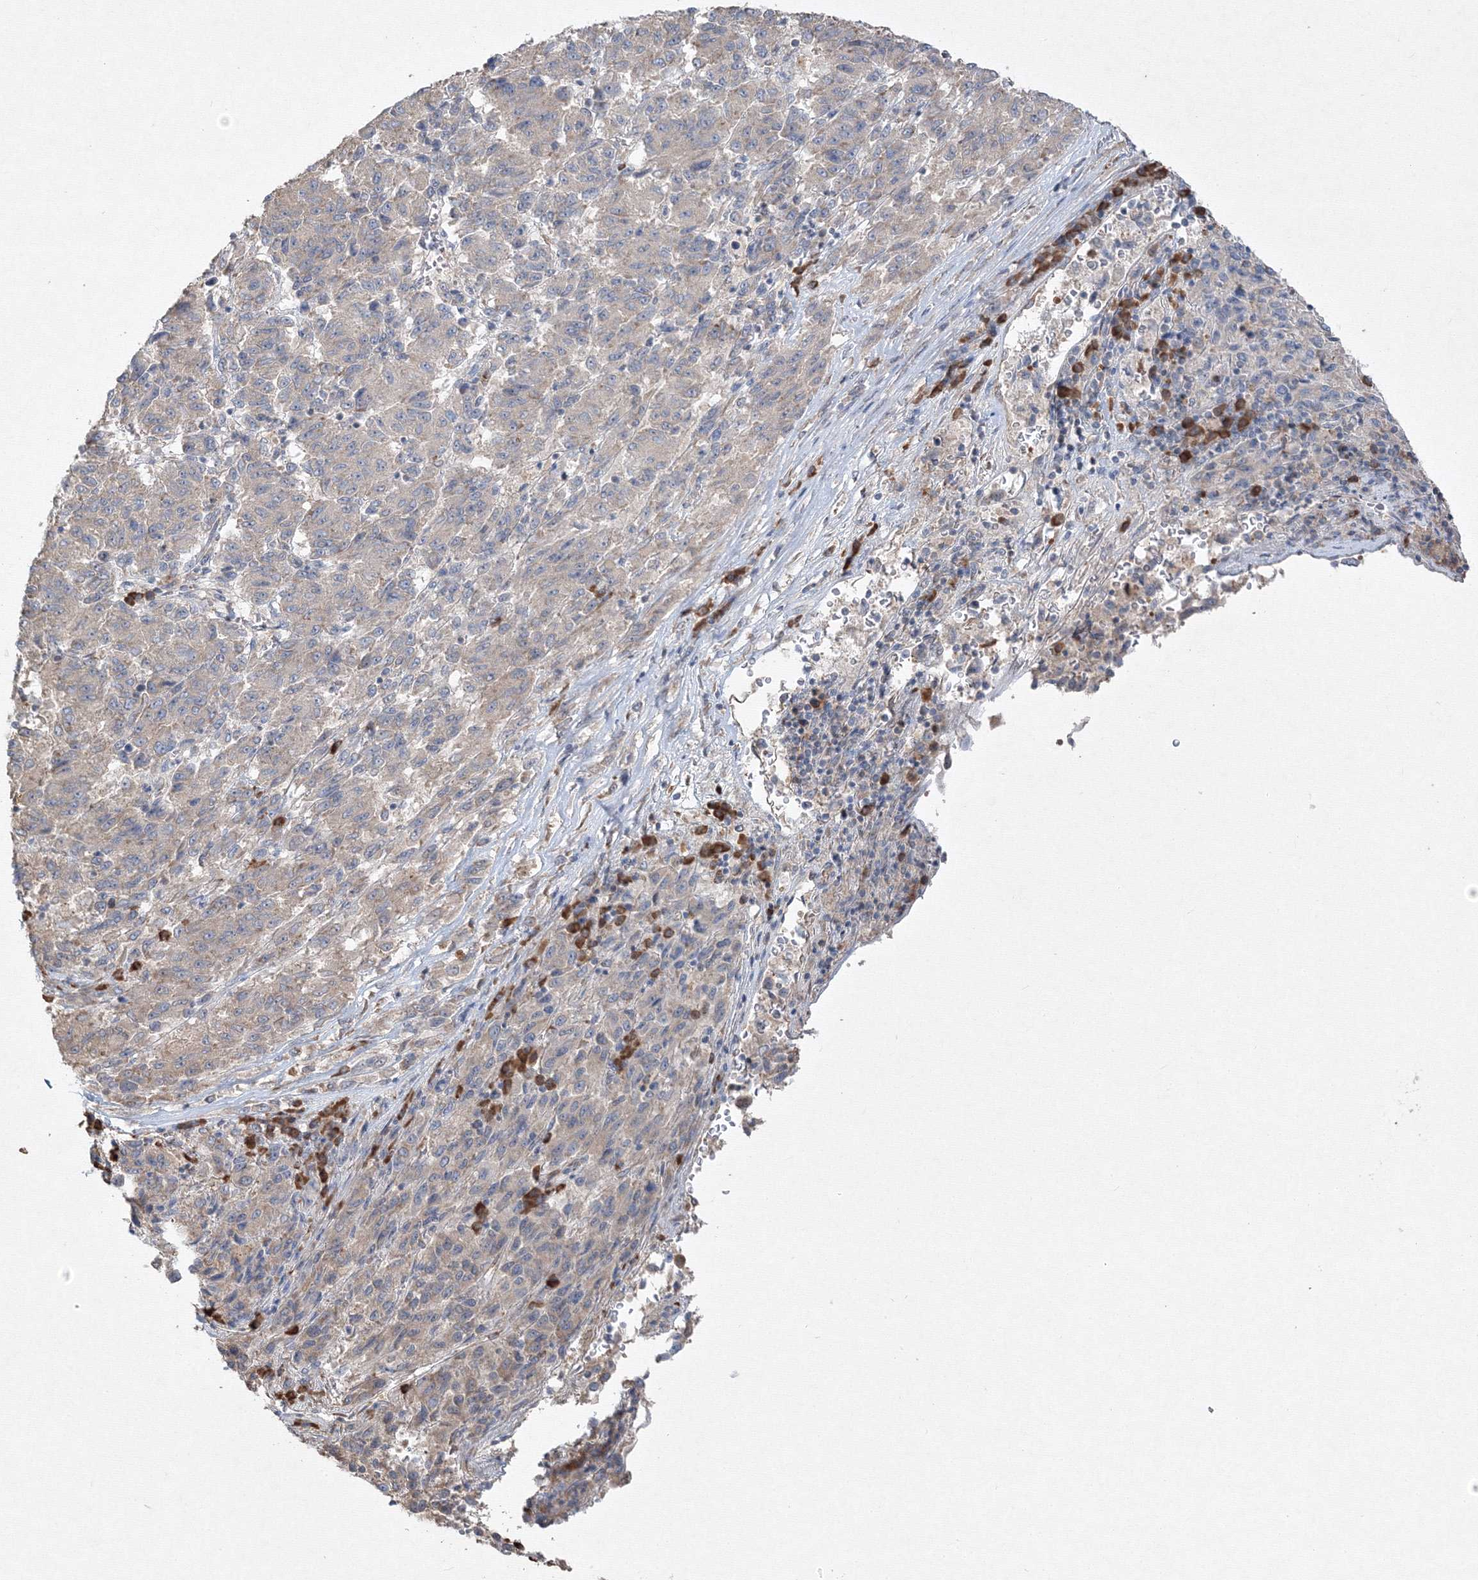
{"staining": {"intensity": "weak", "quantity": "<25%", "location": "cytoplasmic/membranous"}, "tissue": "melanoma", "cell_type": "Tumor cells", "image_type": "cancer", "snomed": [{"axis": "morphology", "description": "Malignant melanoma, Metastatic site"}, {"axis": "topography", "description": "Lung"}], "caption": "DAB immunohistochemical staining of human melanoma demonstrates no significant expression in tumor cells.", "gene": "FBXL8", "patient": {"sex": "male", "age": 64}}